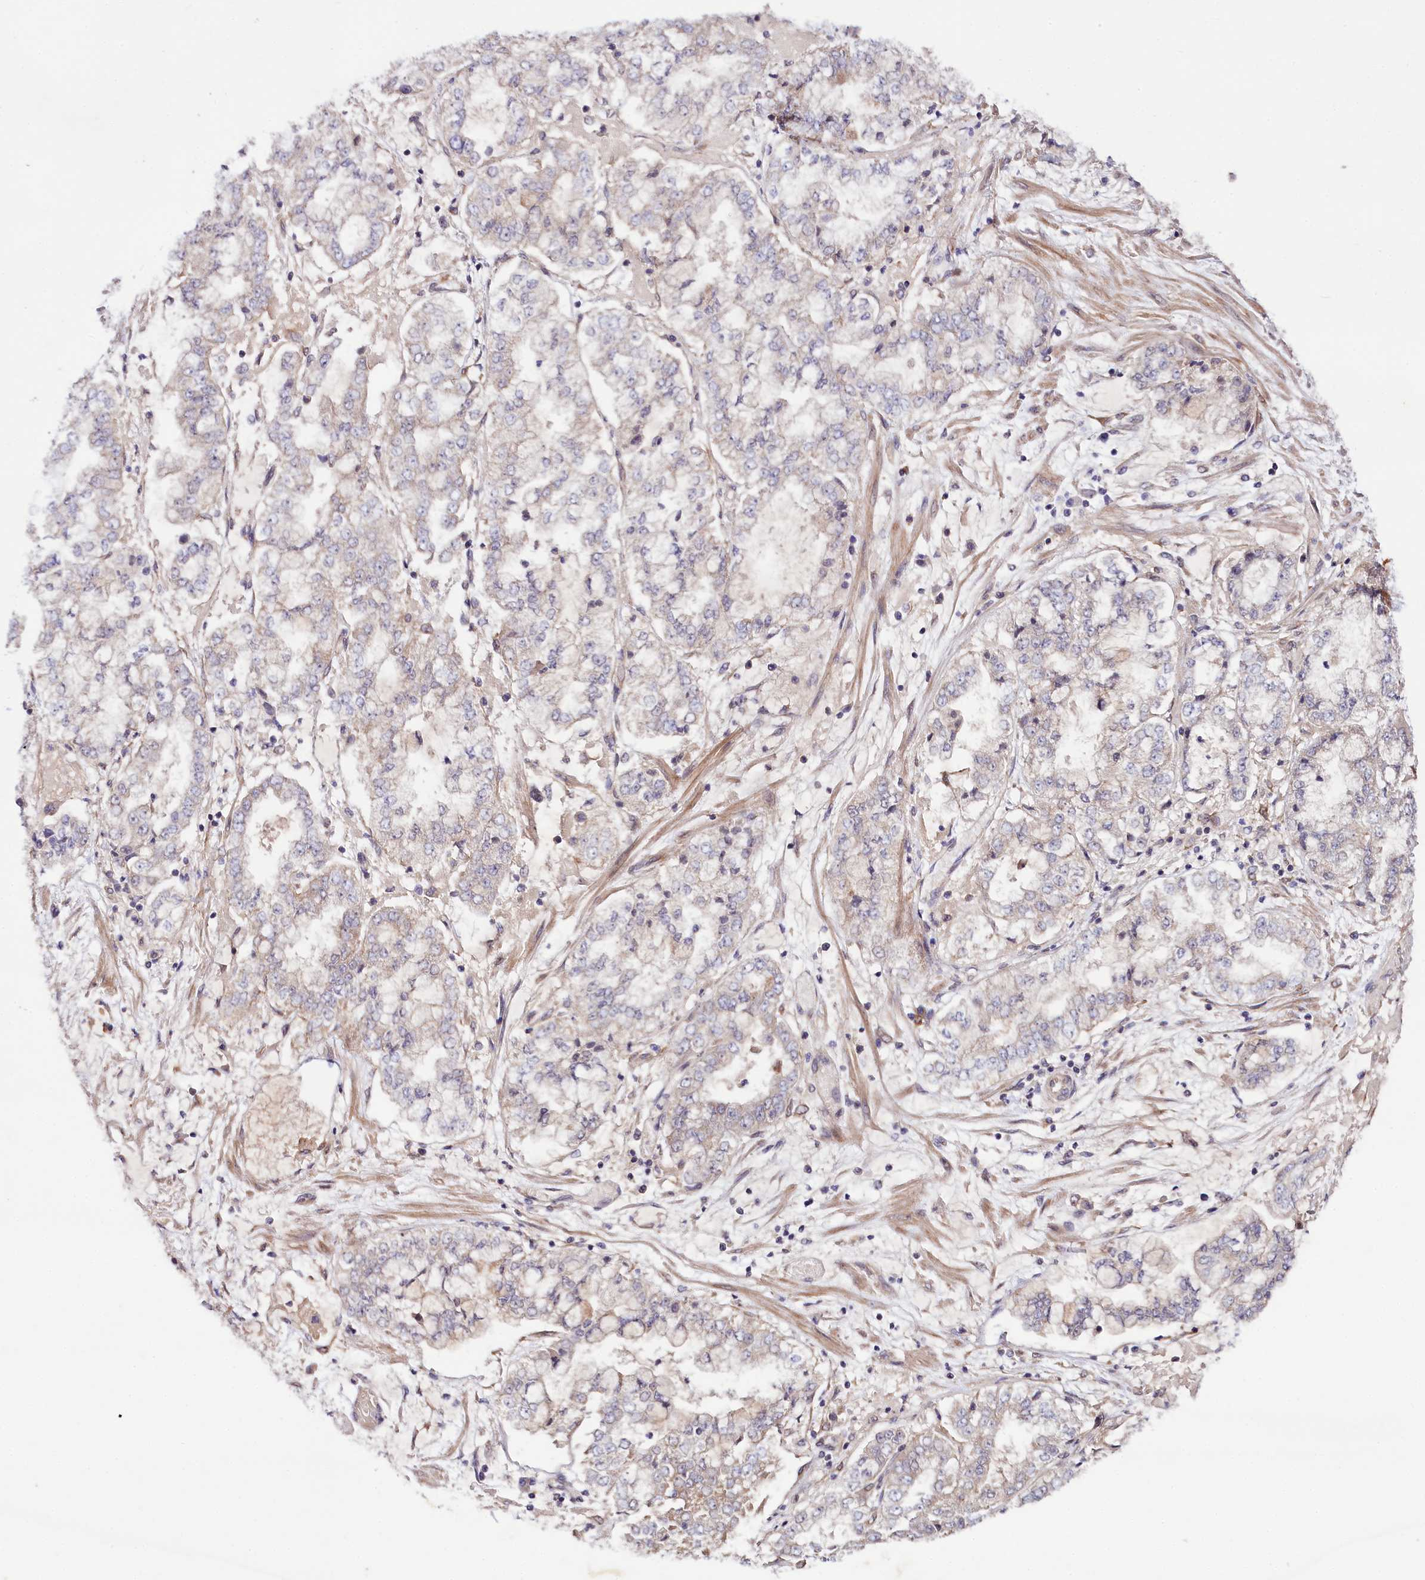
{"staining": {"intensity": "weak", "quantity": "<25%", "location": "cytoplasmic/membranous"}, "tissue": "stomach cancer", "cell_type": "Tumor cells", "image_type": "cancer", "snomed": [{"axis": "morphology", "description": "Adenocarcinoma, NOS"}, {"axis": "topography", "description": "Stomach"}], "caption": "Human stomach cancer (adenocarcinoma) stained for a protein using immunohistochemistry exhibits no staining in tumor cells.", "gene": "PHLDB1", "patient": {"sex": "male", "age": 76}}